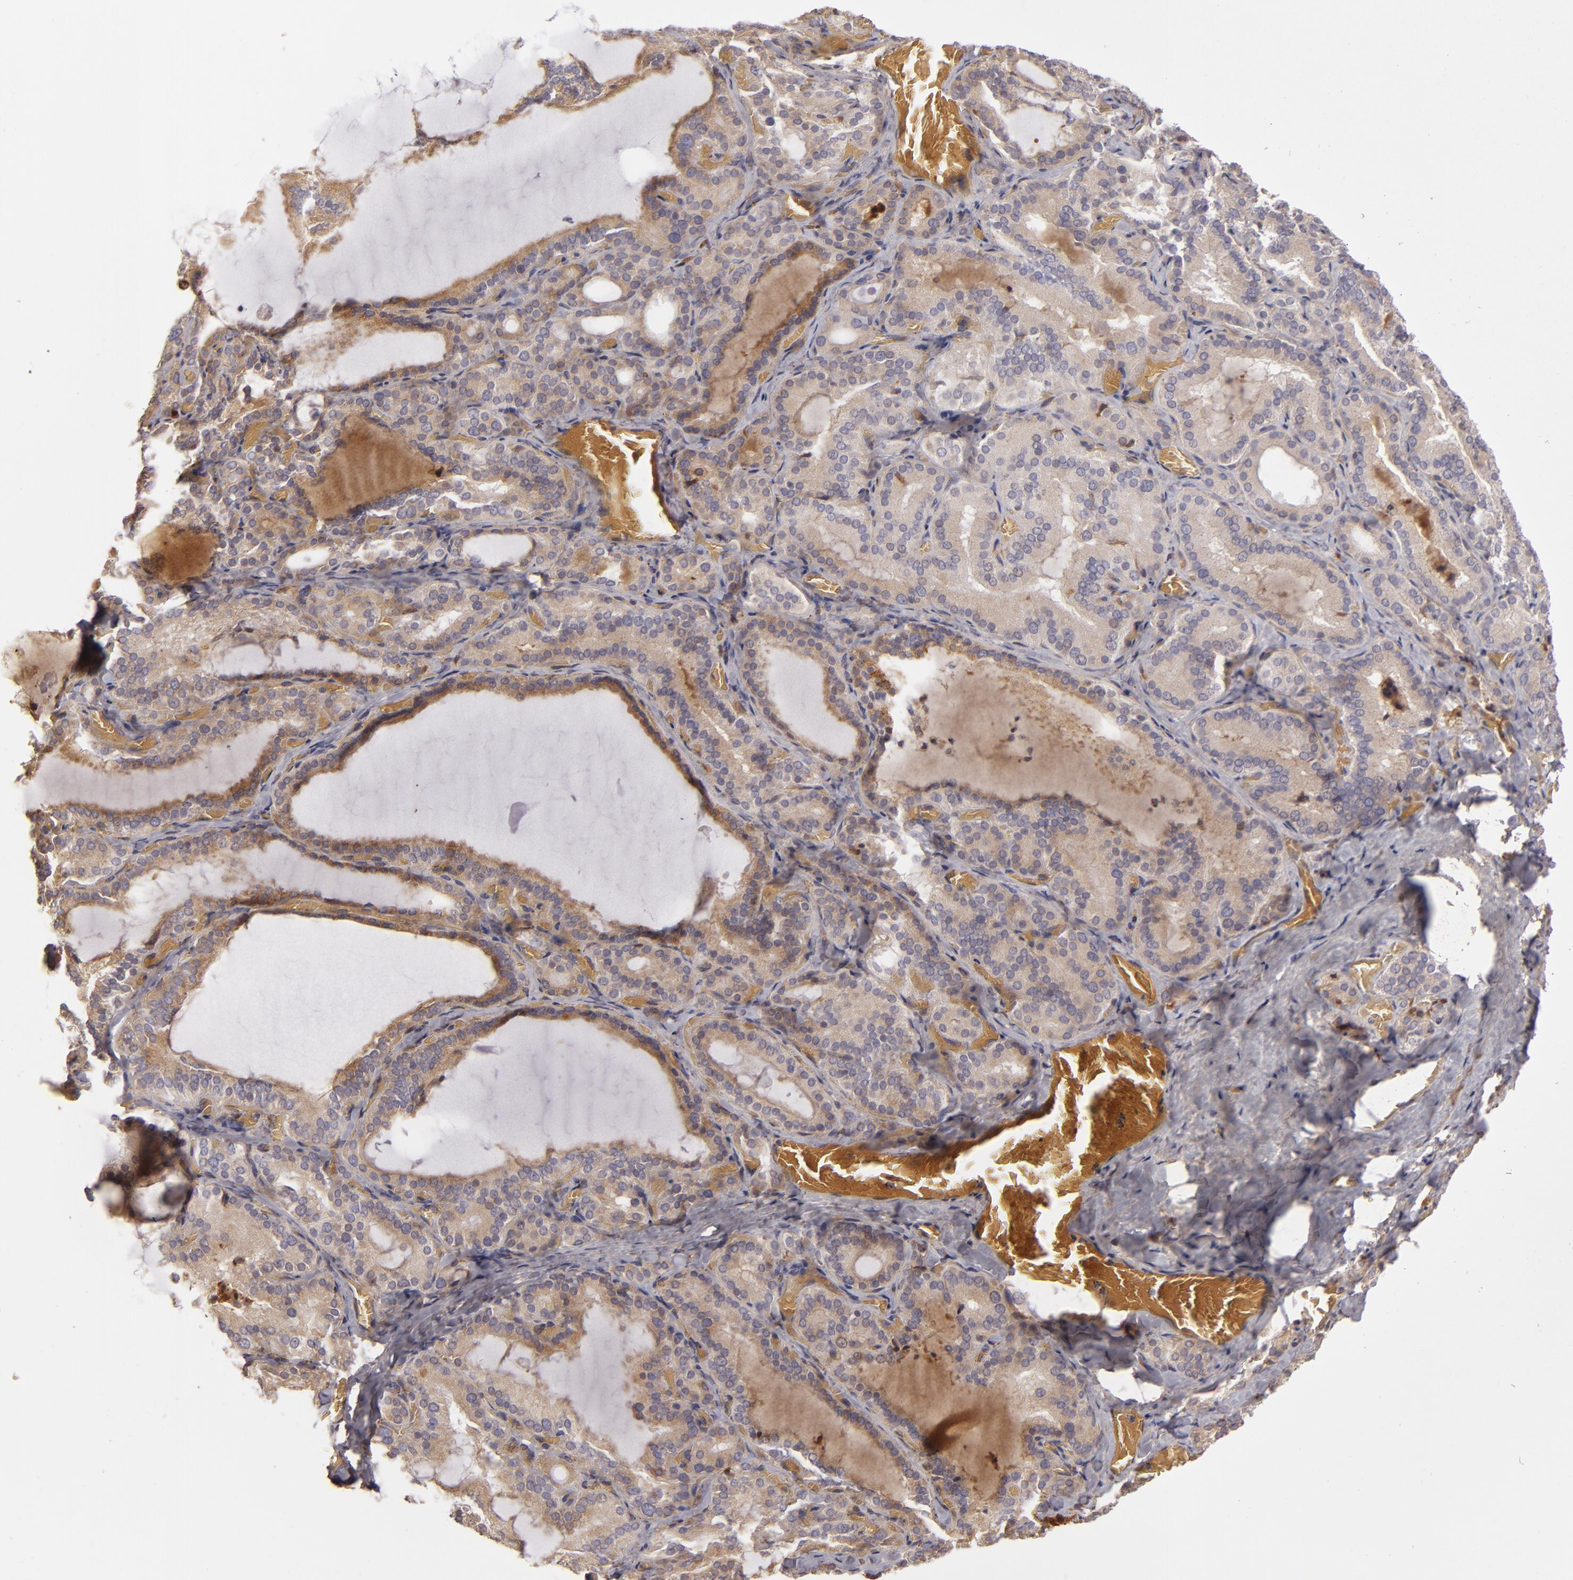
{"staining": {"intensity": "moderate", "quantity": ">75%", "location": "cytoplasmic/membranous"}, "tissue": "thyroid gland", "cell_type": "Glandular cells", "image_type": "normal", "snomed": [{"axis": "morphology", "description": "Normal tissue, NOS"}, {"axis": "topography", "description": "Thyroid gland"}], "caption": "Immunohistochemistry histopathology image of benign human thyroid gland stained for a protein (brown), which exhibits medium levels of moderate cytoplasmic/membranous positivity in approximately >75% of glandular cells.", "gene": "CFB", "patient": {"sex": "female", "age": 33}}